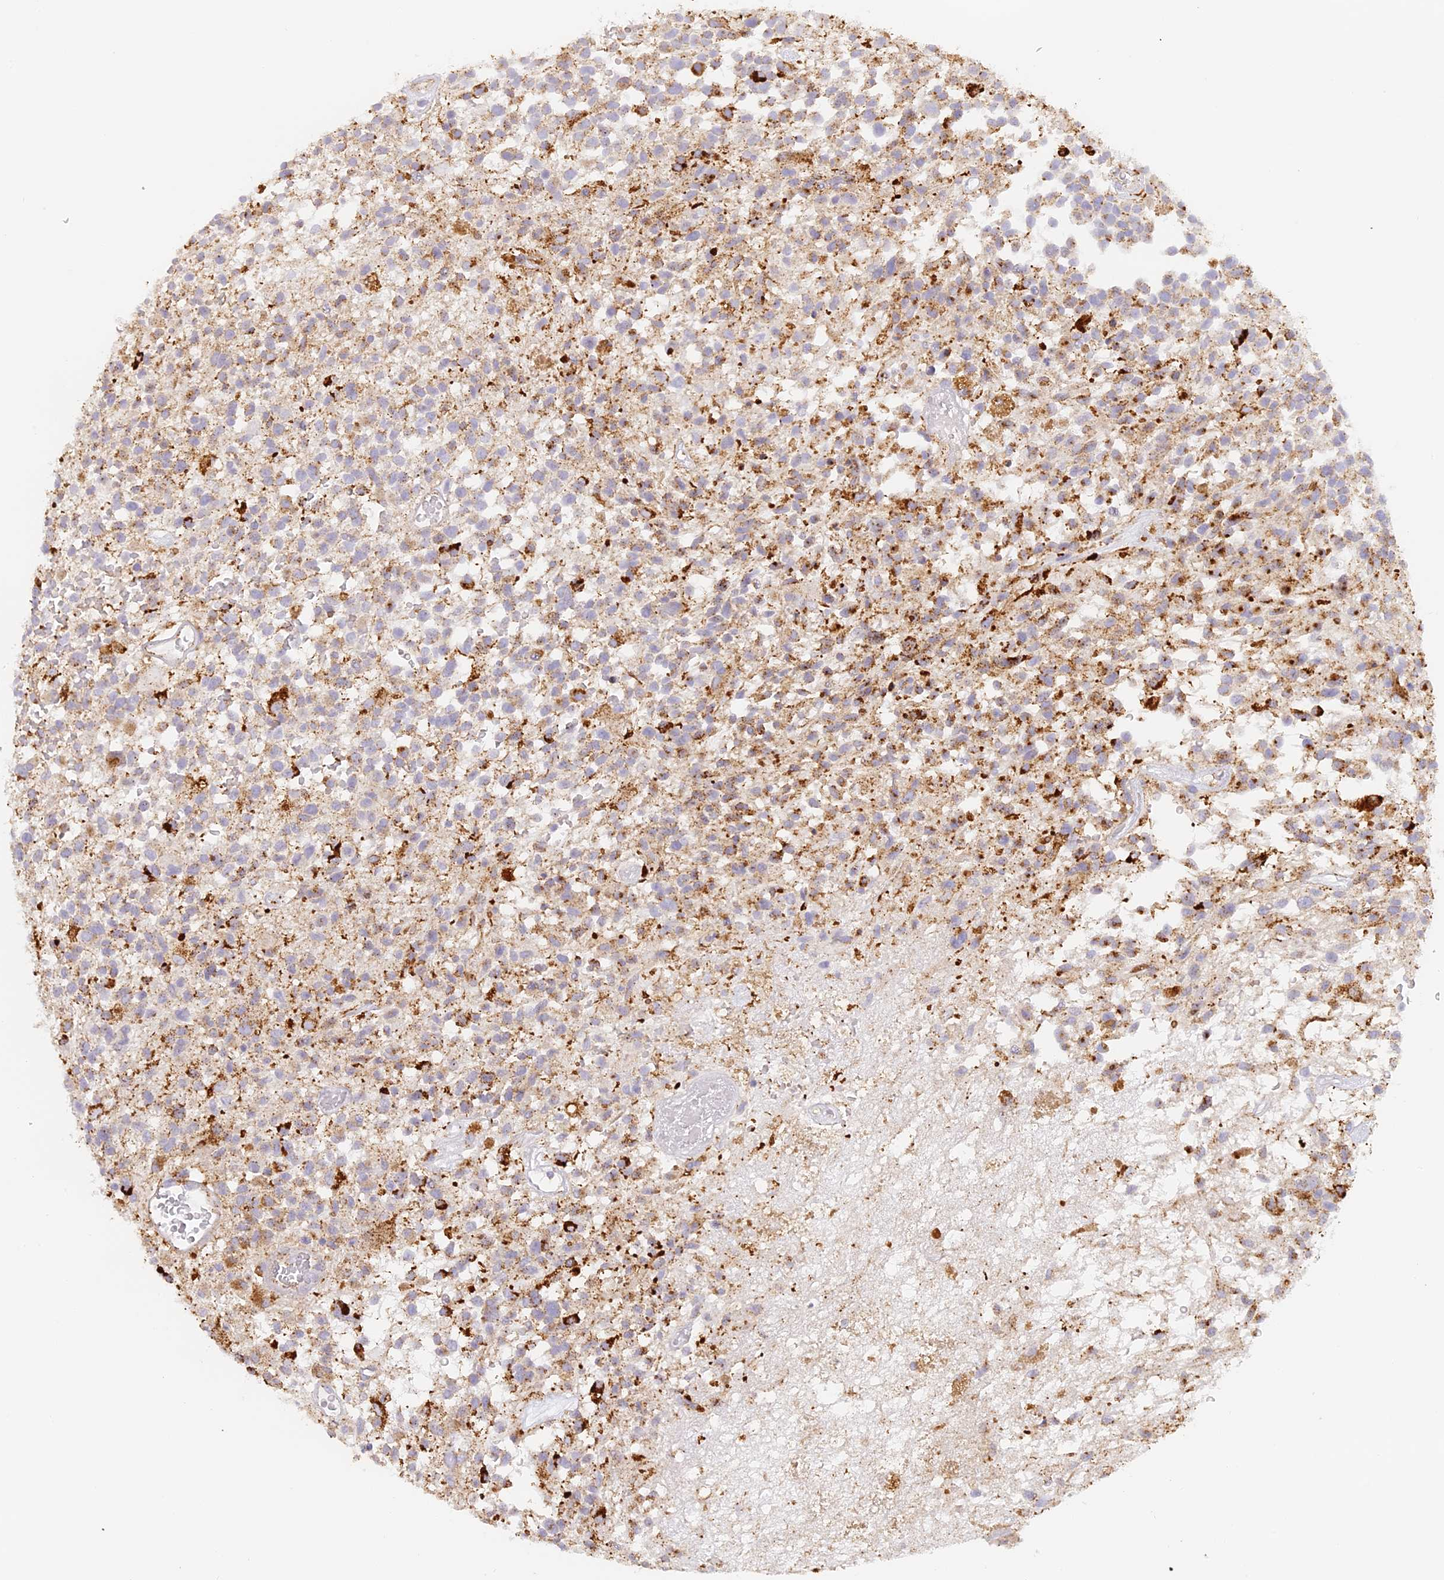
{"staining": {"intensity": "moderate", "quantity": "25%-75%", "location": "cytoplasmic/membranous"}, "tissue": "glioma", "cell_type": "Tumor cells", "image_type": "cancer", "snomed": [{"axis": "morphology", "description": "Glioma, malignant, High grade"}, {"axis": "morphology", "description": "Glioblastoma, NOS"}, {"axis": "topography", "description": "Brain"}], "caption": "Immunohistochemistry (IHC) (DAB) staining of human glioma shows moderate cytoplasmic/membranous protein positivity in about 25%-75% of tumor cells.", "gene": "LAMP2", "patient": {"sex": "male", "age": 60}}